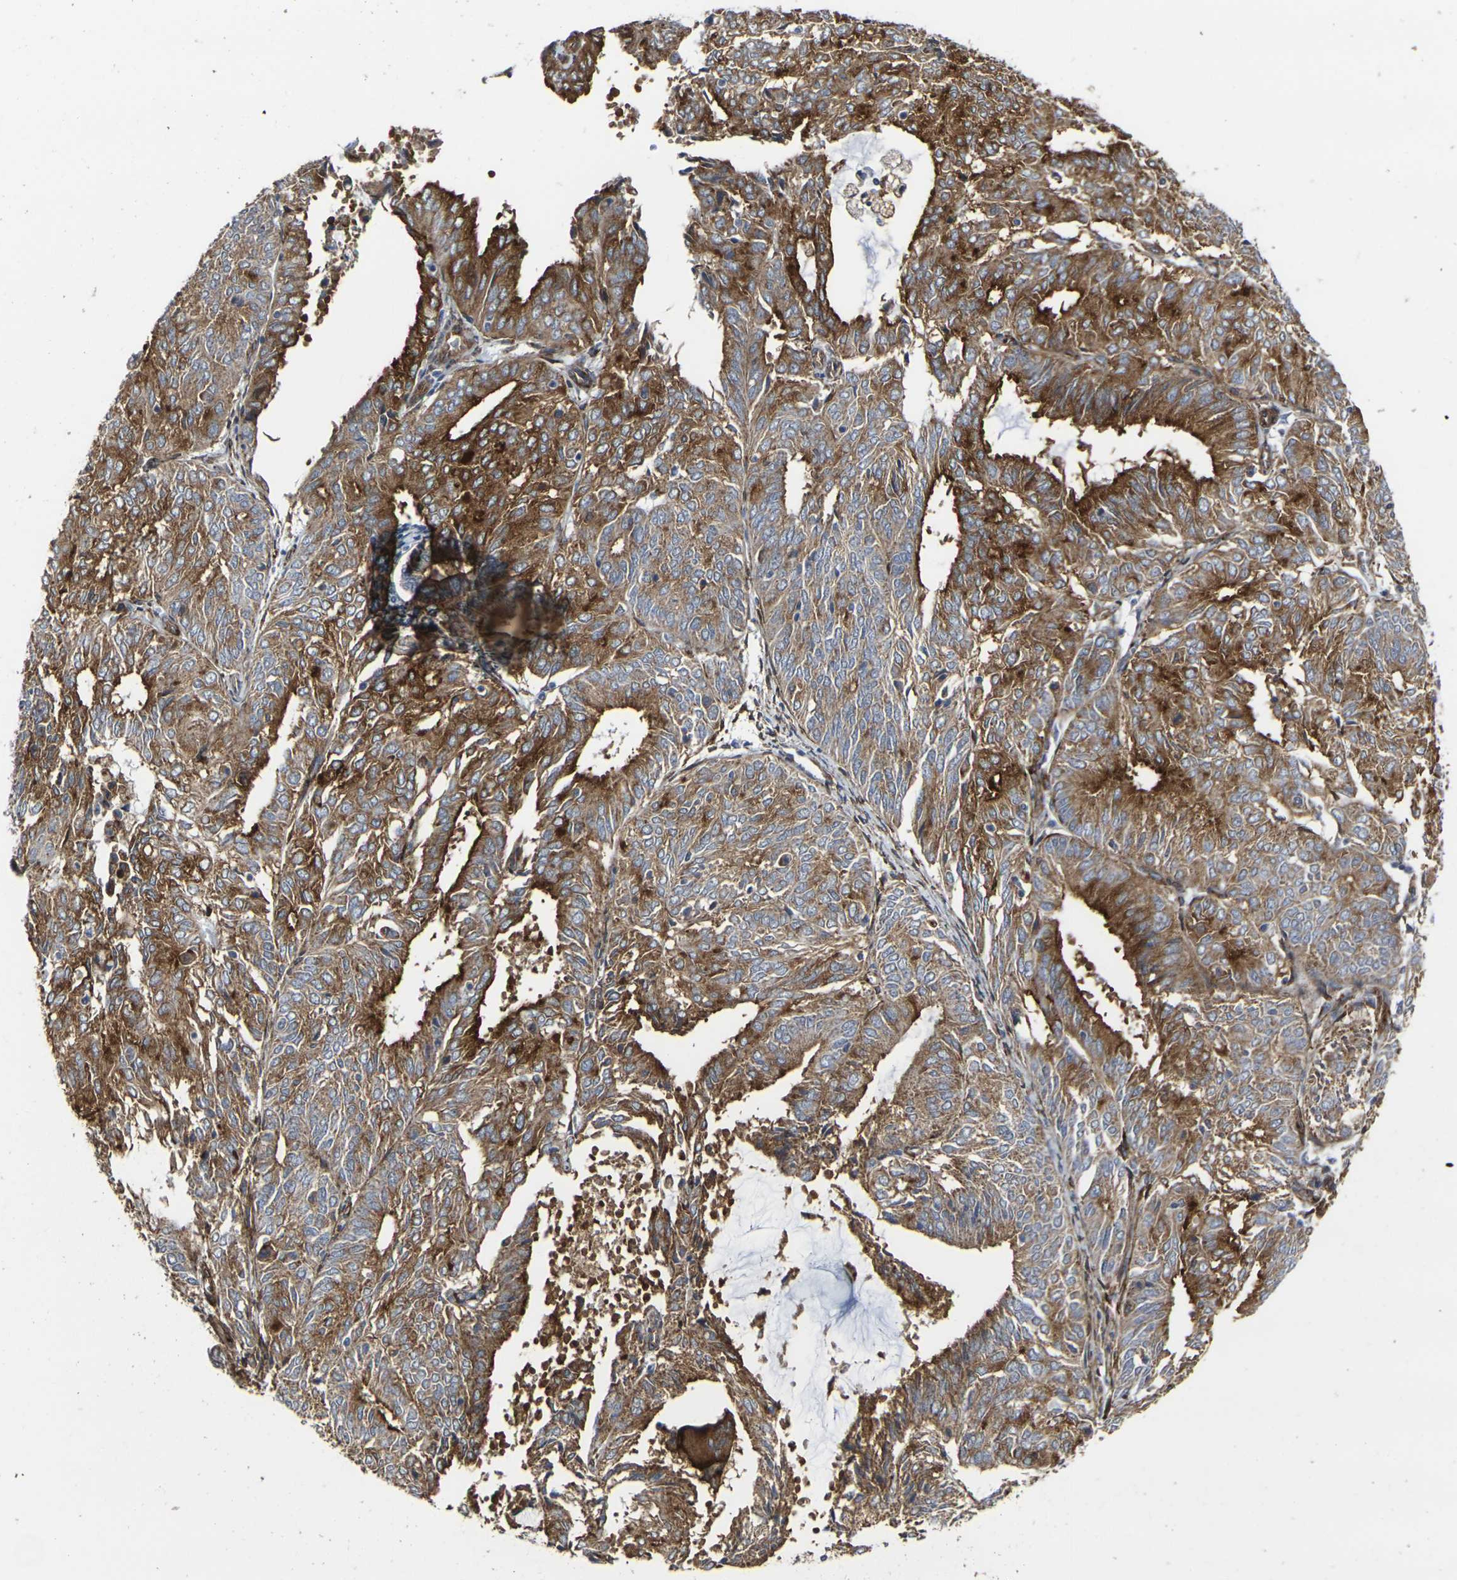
{"staining": {"intensity": "strong", "quantity": ">75%", "location": "cytoplasmic/membranous"}, "tissue": "endometrial cancer", "cell_type": "Tumor cells", "image_type": "cancer", "snomed": [{"axis": "morphology", "description": "Adenocarcinoma, NOS"}, {"axis": "topography", "description": "Uterus"}], "caption": "Endometrial adenocarcinoma stained with immunohistochemistry displays strong cytoplasmic/membranous expression in about >75% of tumor cells.", "gene": "MYOF", "patient": {"sex": "female", "age": 60}}